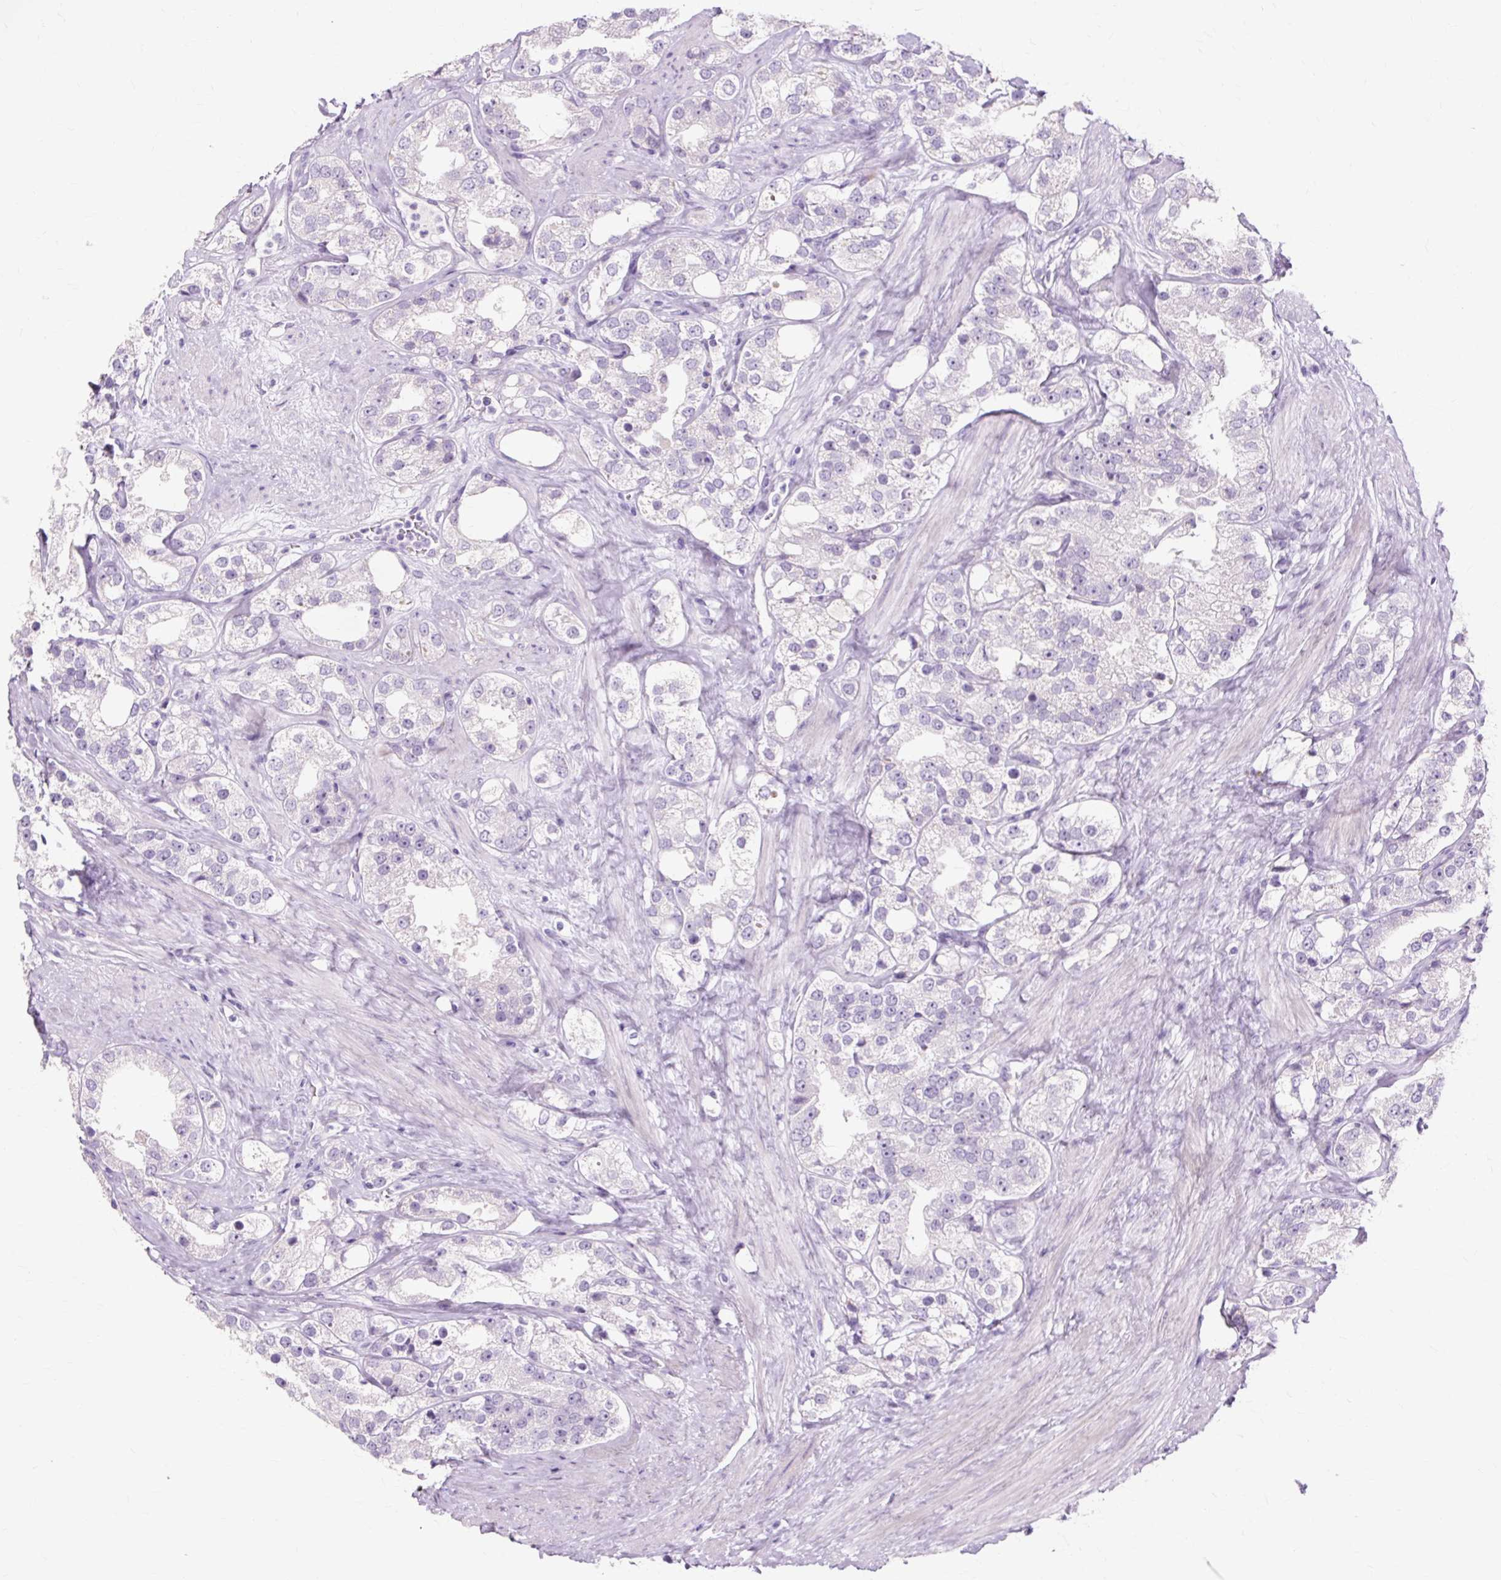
{"staining": {"intensity": "negative", "quantity": "none", "location": "none"}, "tissue": "prostate cancer", "cell_type": "Tumor cells", "image_type": "cancer", "snomed": [{"axis": "morphology", "description": "Adenocarcinoma, NOS"}, {"axis": "topography", "description": "Prostate"}], "caption": "An immunohistochemistry histopathology image of prostate cancer (adenocarcinoma) is shown. There is no staining in tumor cells of prostate cancer (adenocarcinoma).", "gene": "IRX2", "patient": {"sex": "male", "age": 79}}